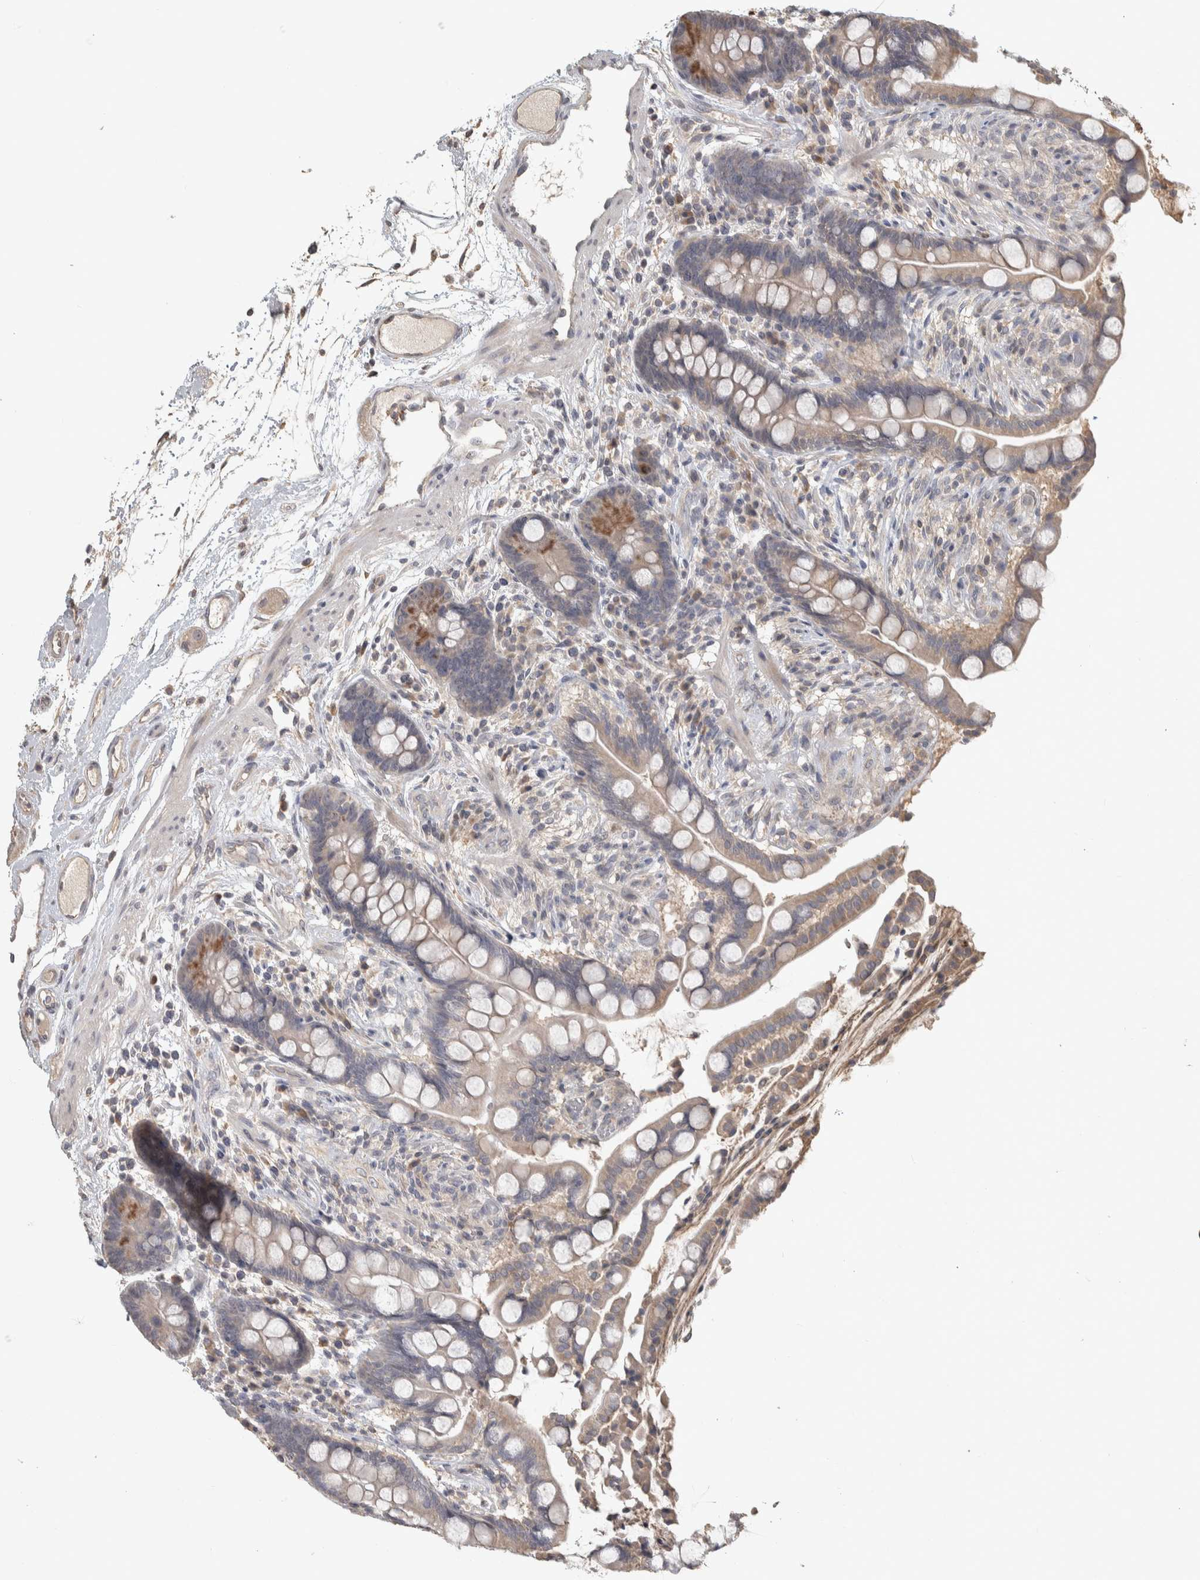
{"staining": {"intensity": "weak", "quantity": ">75%", "location": "cytoplasmic/membranous"}, "tissue": "colon", "cell_type": "Endothelial cells", "image_type": "normal", "snomed": [{"axis": "morphology", "description": "Normal tissue, NOS"}, {"axis": "topography", "description": "Colon"}], "caption": "Immunohistochemistry (IHC) (DAB (3,3'-diaminobenzidine)) staining of normal colon shows weak cytoplasmic/membranous protein staining in approximately >75% of endothelial cells.", "gene": "EIF3H", "patient": {"sex": "male", "age": 73}}